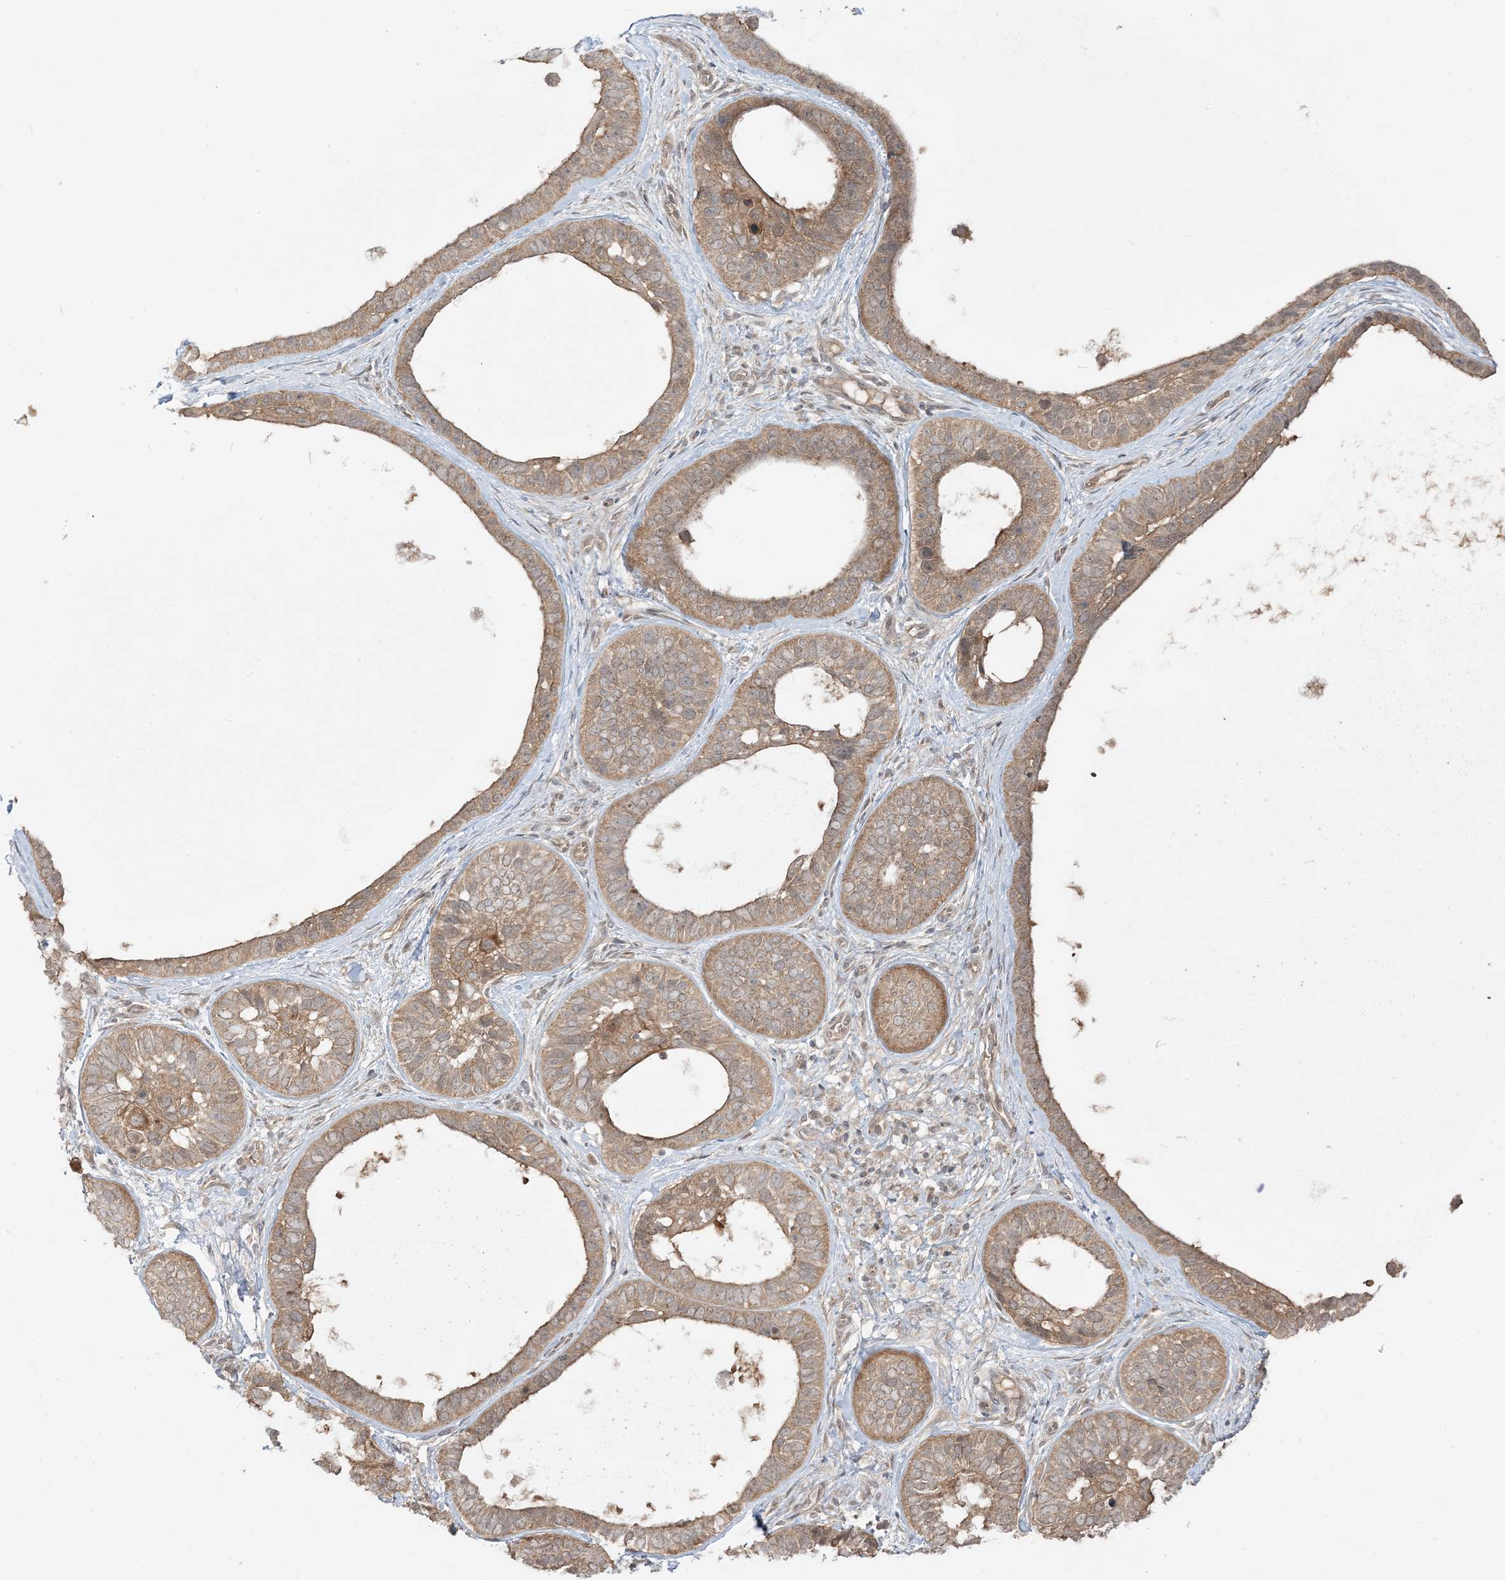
{"staining": {"intensity": "moderate", "quantity": ">75%", "location": "cytoplasmic/membranous"}, "tissue": "skin cancer", "cell_type": "Tumor cells", "image_type": "cancer", "snomed": [{"axis": "morphology", "description": "Basal cell carcinoma"}, {"axis": "topography", "description": "Skin"}], "caption": "Immunohistochemistry (IHC) (DAB) staining of skin cancer shows moderate cytoplasmic/membranous protein staining in about >75% of tumor cells.", "gene": "TBCC", "patient": {"sex": "male", "age": 62}}